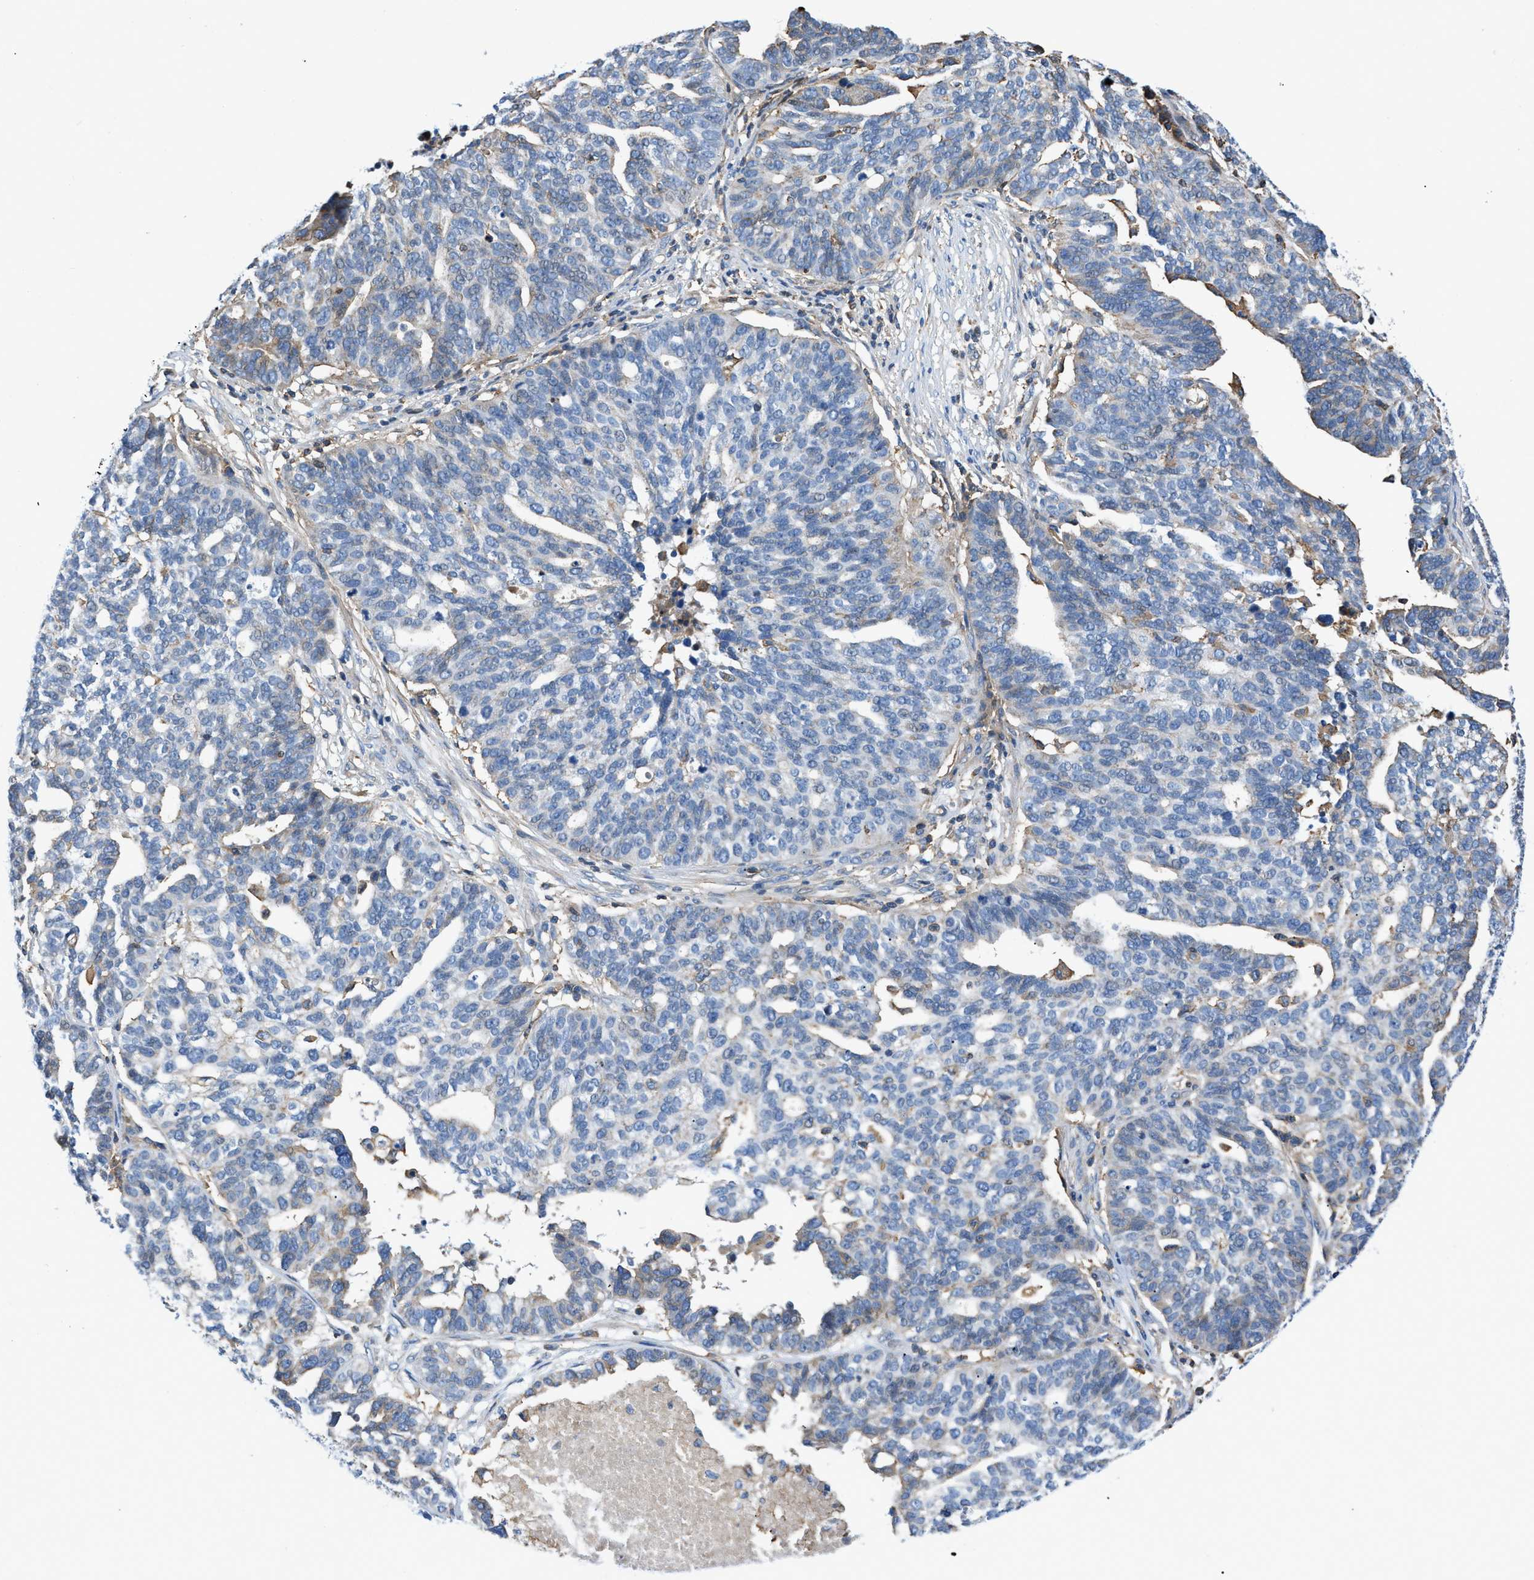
{"staining": {"intensity": "weak", "quantity": "<25%", "location": "cytoplasmic/membranous"}, "tissue": "ovarian cancer", "cell_type": "Tumor cells", "image_type": "cancer", "snomed": [{"axis": "morphology", "description": "Cystadenocarcinoma, serous, NOS"}, {"axis": "topography", "description": "Ovary"}], "caption": "Immunohistochemical staining of serous cystadenocarcinoma (ovarian) demonstrates no significant staining in tumor cells.", "gene": "ATP6V0D1", "patient": {"sex": "female", "age": 59}}